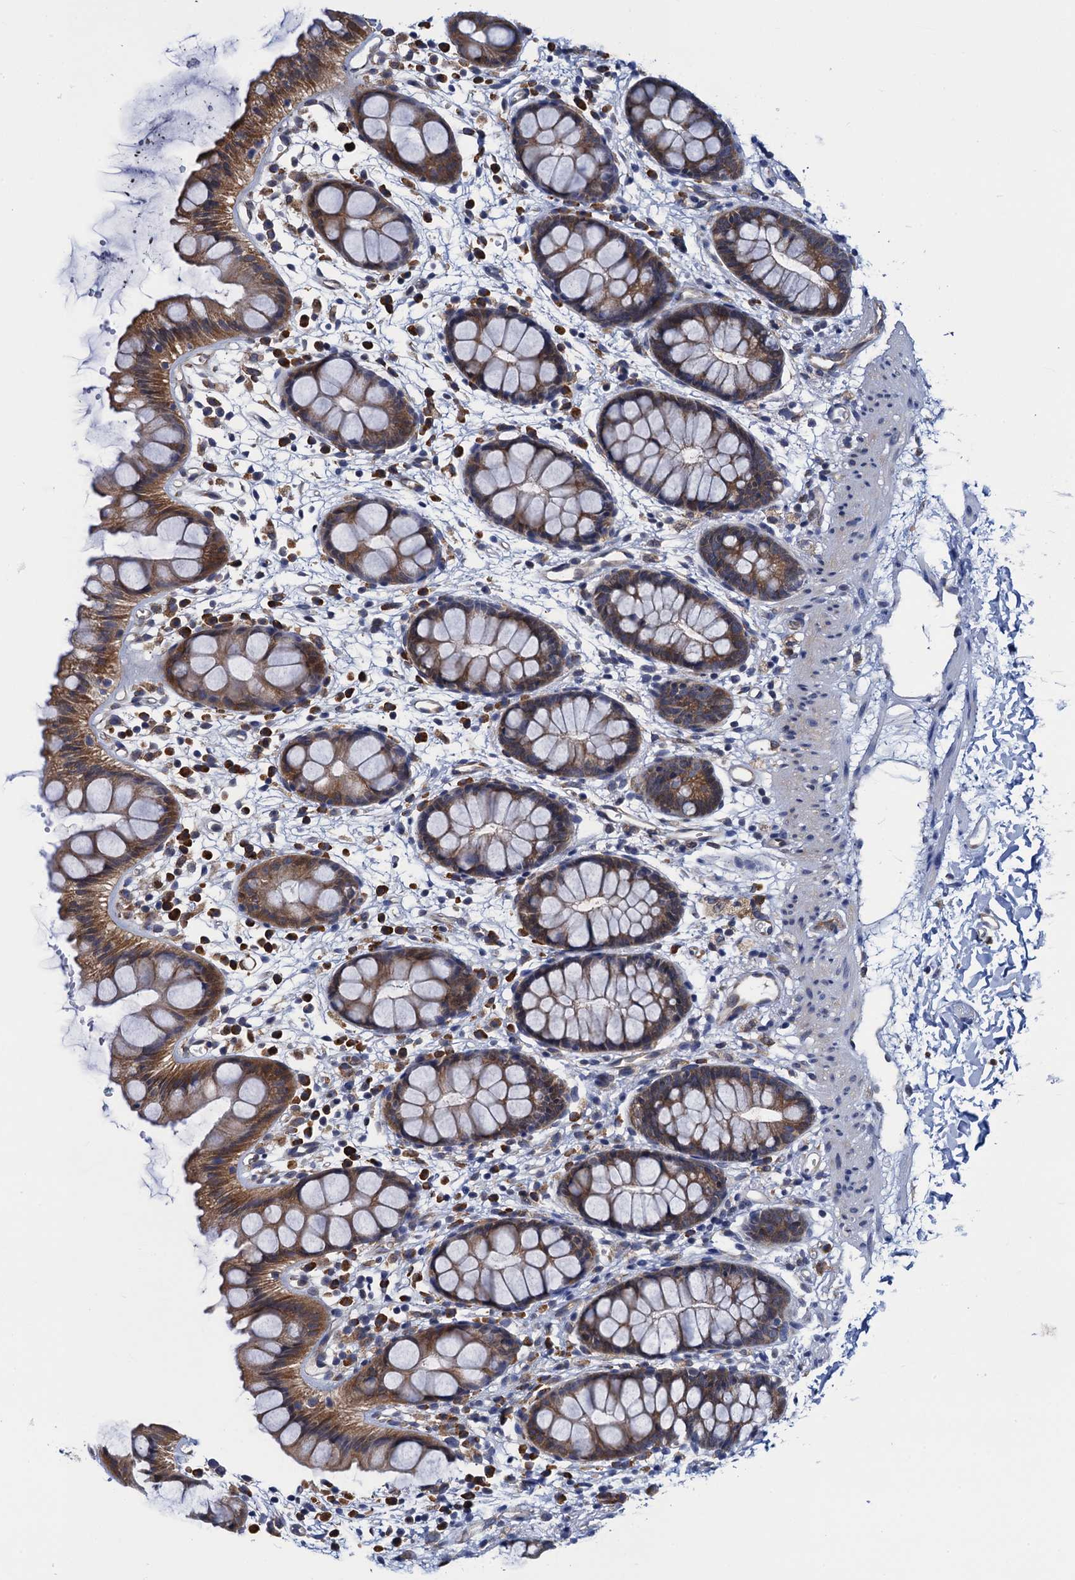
{"staining": {"intensity": "moderate", "quantity": ">75%", "location": "cytoplasmic/membranous"}, "tissue": "rectum", "cell_type": "Glandular cells", "image_type": "normal", "snomed": [{"axis": "morphology", "description": "Normal tissue, NOS"}, {"axis": "topography", "description": "Rectum"}], "caption": "Immunohistochemical staining of normal rectum reveals >75% levels of moderate cytoplasmic/membranous protein positivity in about >75% of glandular cells.", "gene": "PGLS", "patient": {"sex": "female", "age": 65}}